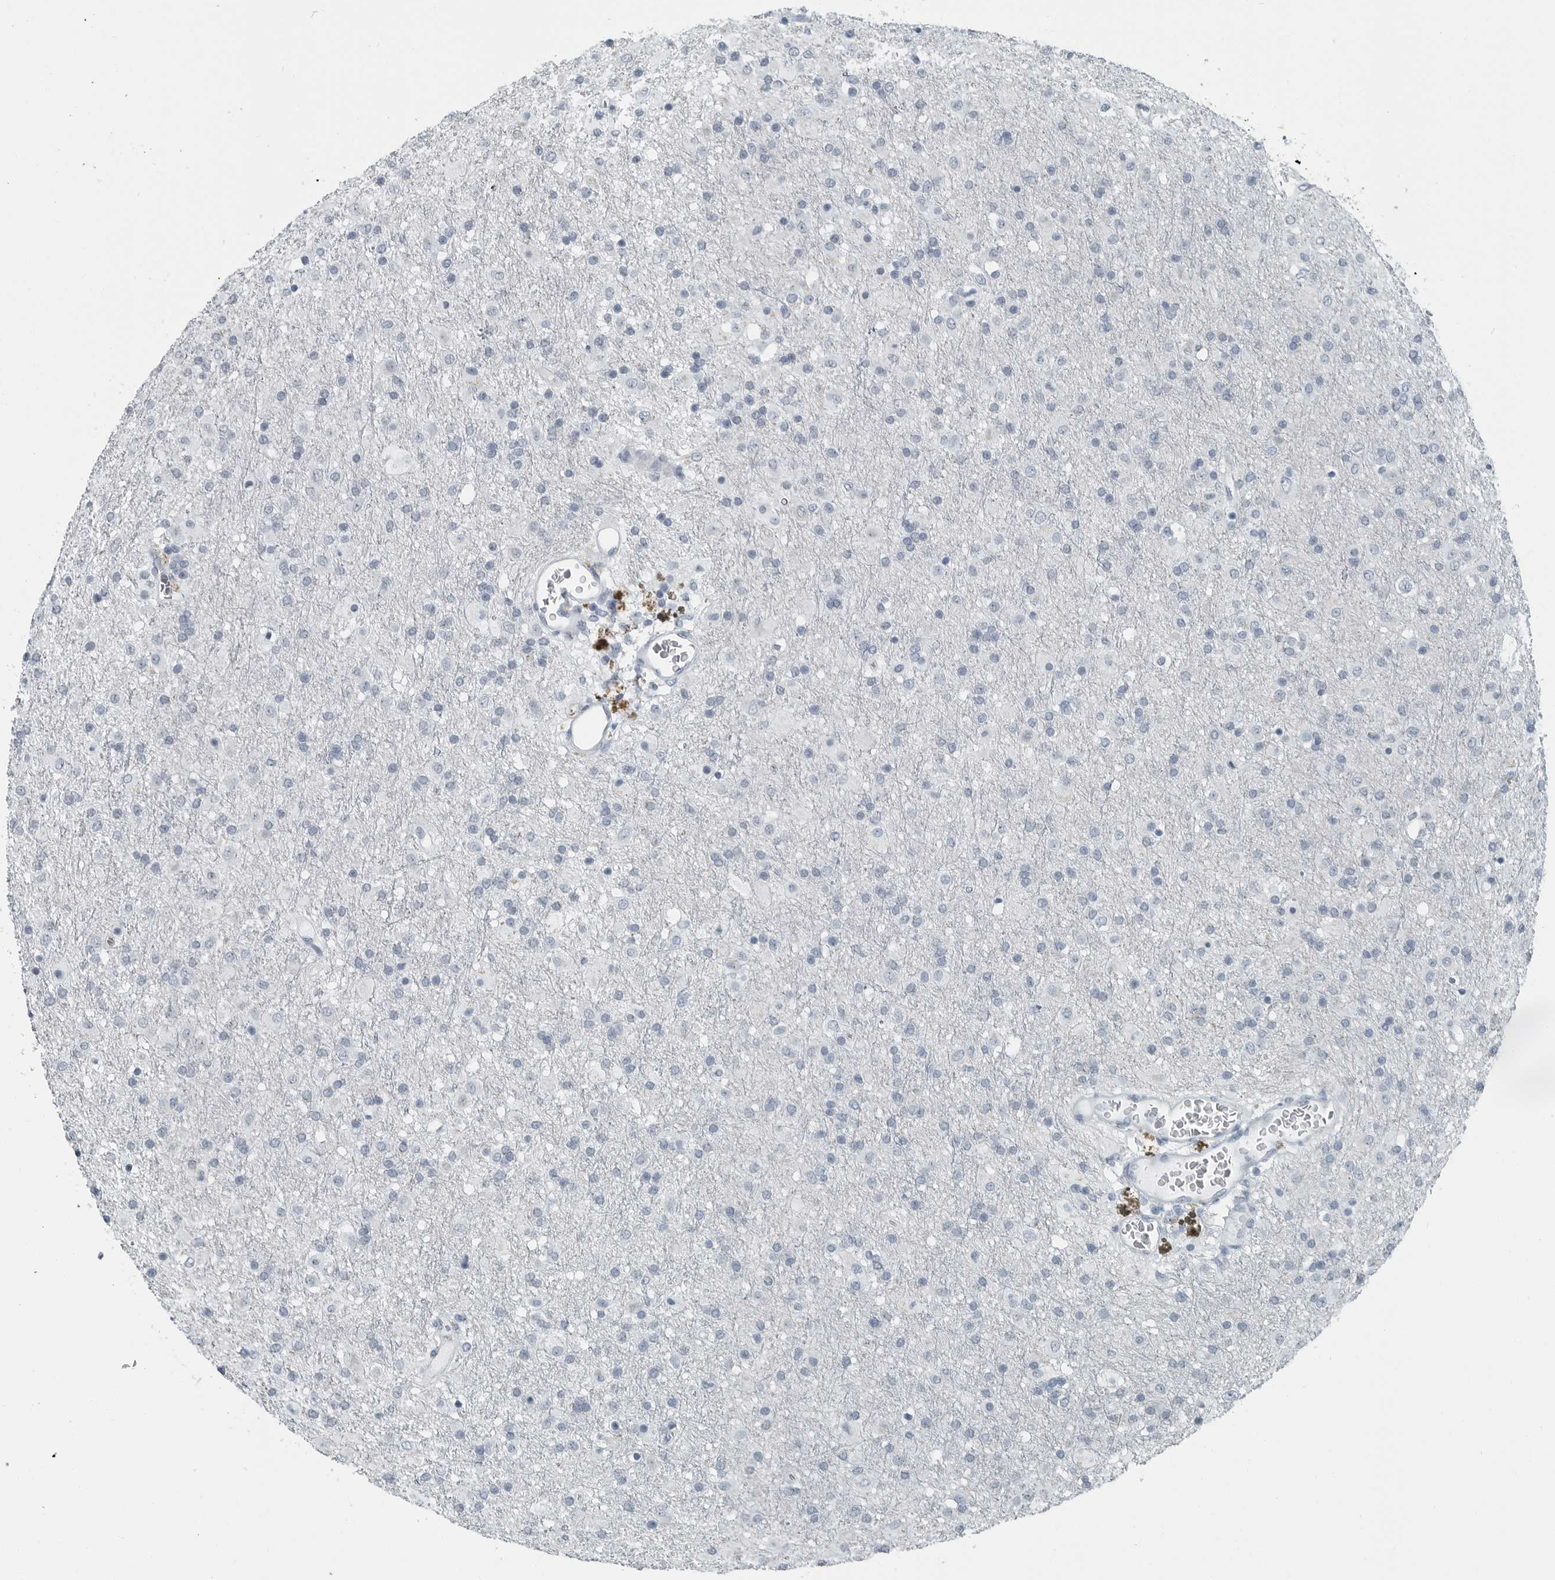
{"staining": {"intensity": "negative", "quantity": "none", "location": "none"}, "tissue": "glioma", "cell_type": "Tumor cells", "image_type": "cancer", "snomed": [{"axis": "morphology", "description": "Glioma, malignant, Low grade"}, {"axis": "topography", "description": "Brain"}], "caption": "Tumor cells are negative for brown protein staining in malignant glioma (low-grade).", "gene": "ZPBP2", "patient": {"sex": "male", "age": 65}}